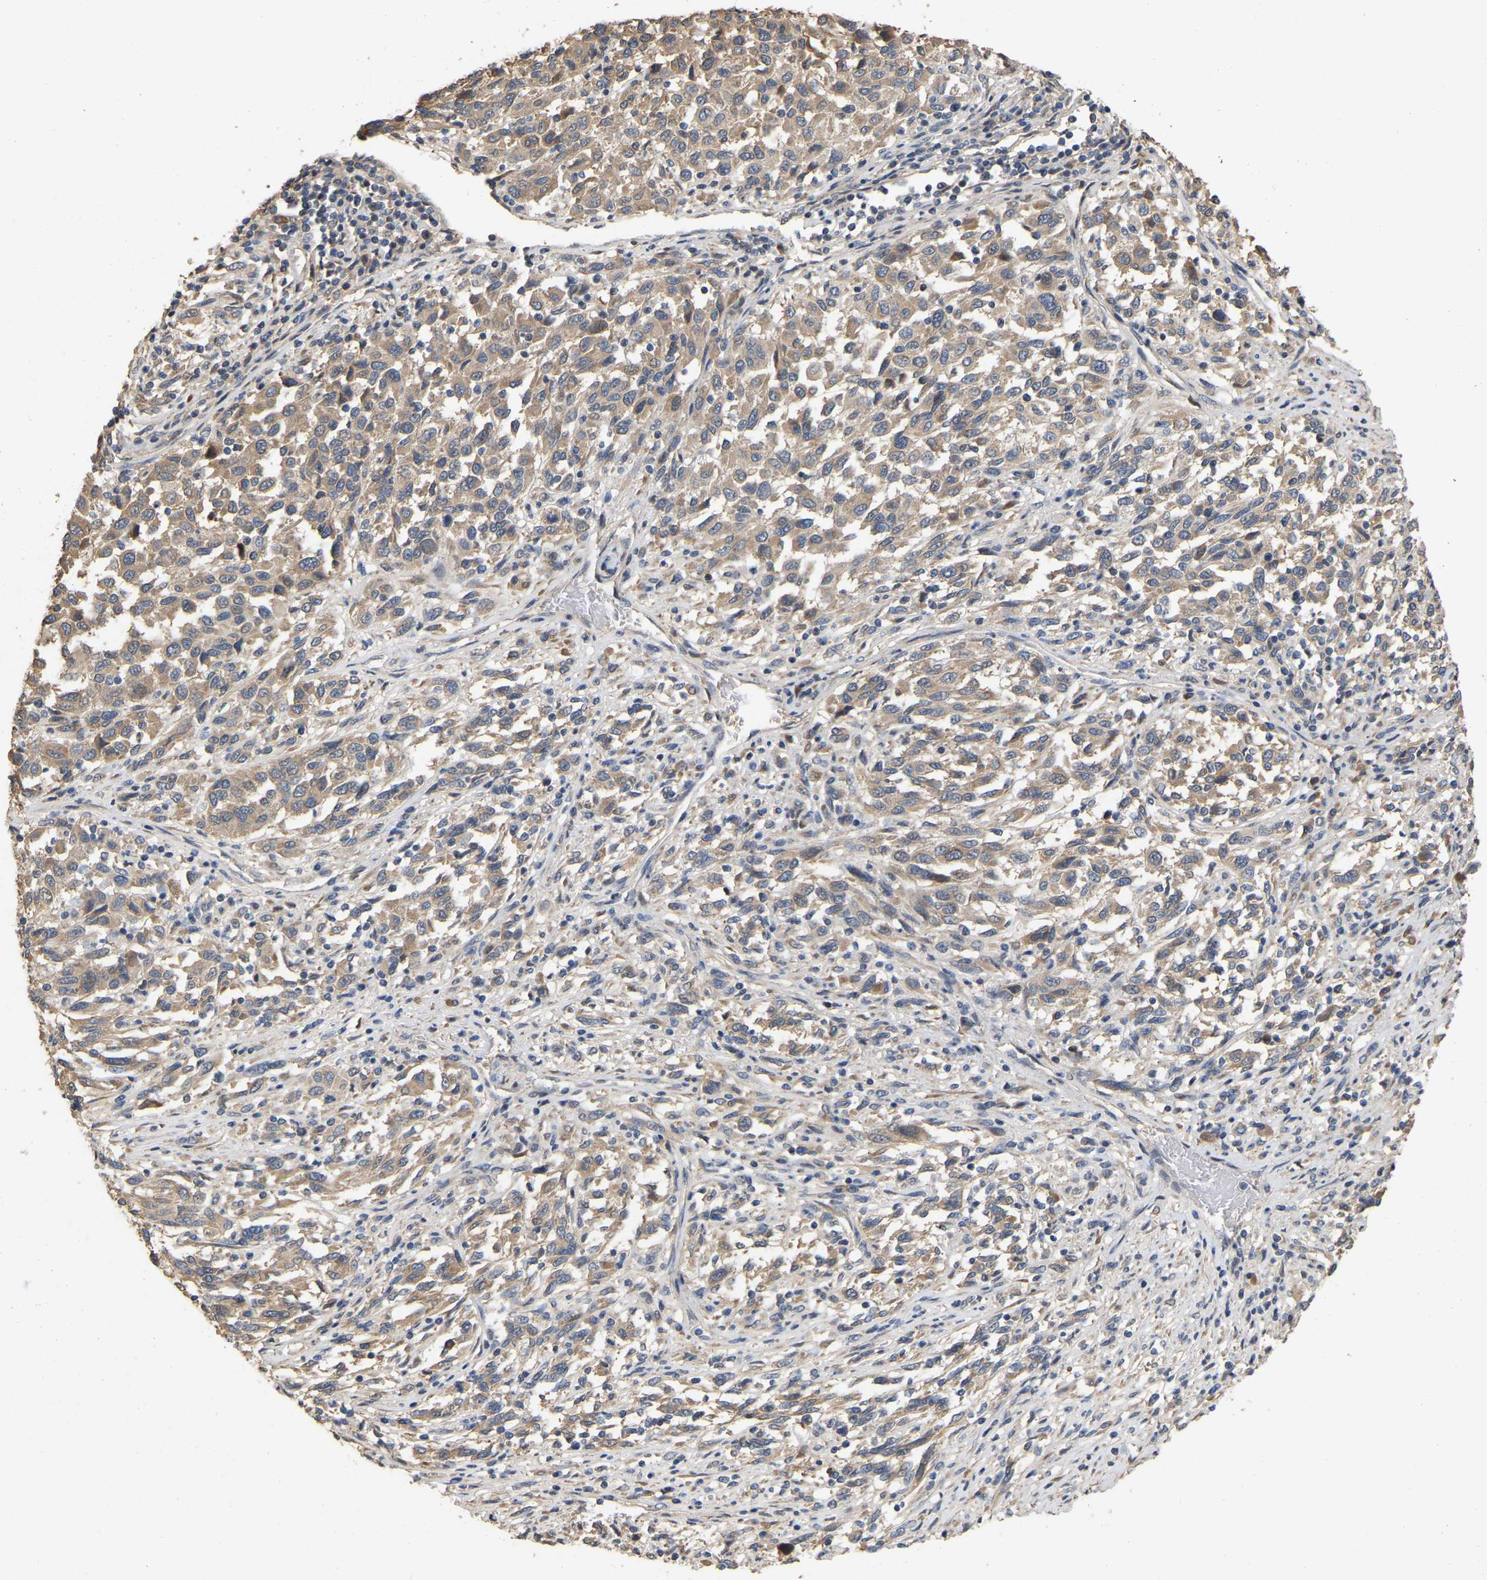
{"staining": {"intensity": "moderate", "quantity": ">75%", "location": "cytoplasmic/membranous"}, "tissue": "melanoma", "cell_type": "Tumor cells", "image_type": "cancer", "snomed": [{"axis": "morphology", "description": "Malignant melanoma, Metastatic site"}, {"axis": "topography", "description": "Lymph node"}], "caption": "The immunohistochemical stain shows moderate cytoplasmic/membranous positivity in tumor cells of melanoma tissue. (Brightfield microscopy of DAB IHC at high magnification).", "gene": "NCS1", "patient": {"sex": "male", "age": 61}}